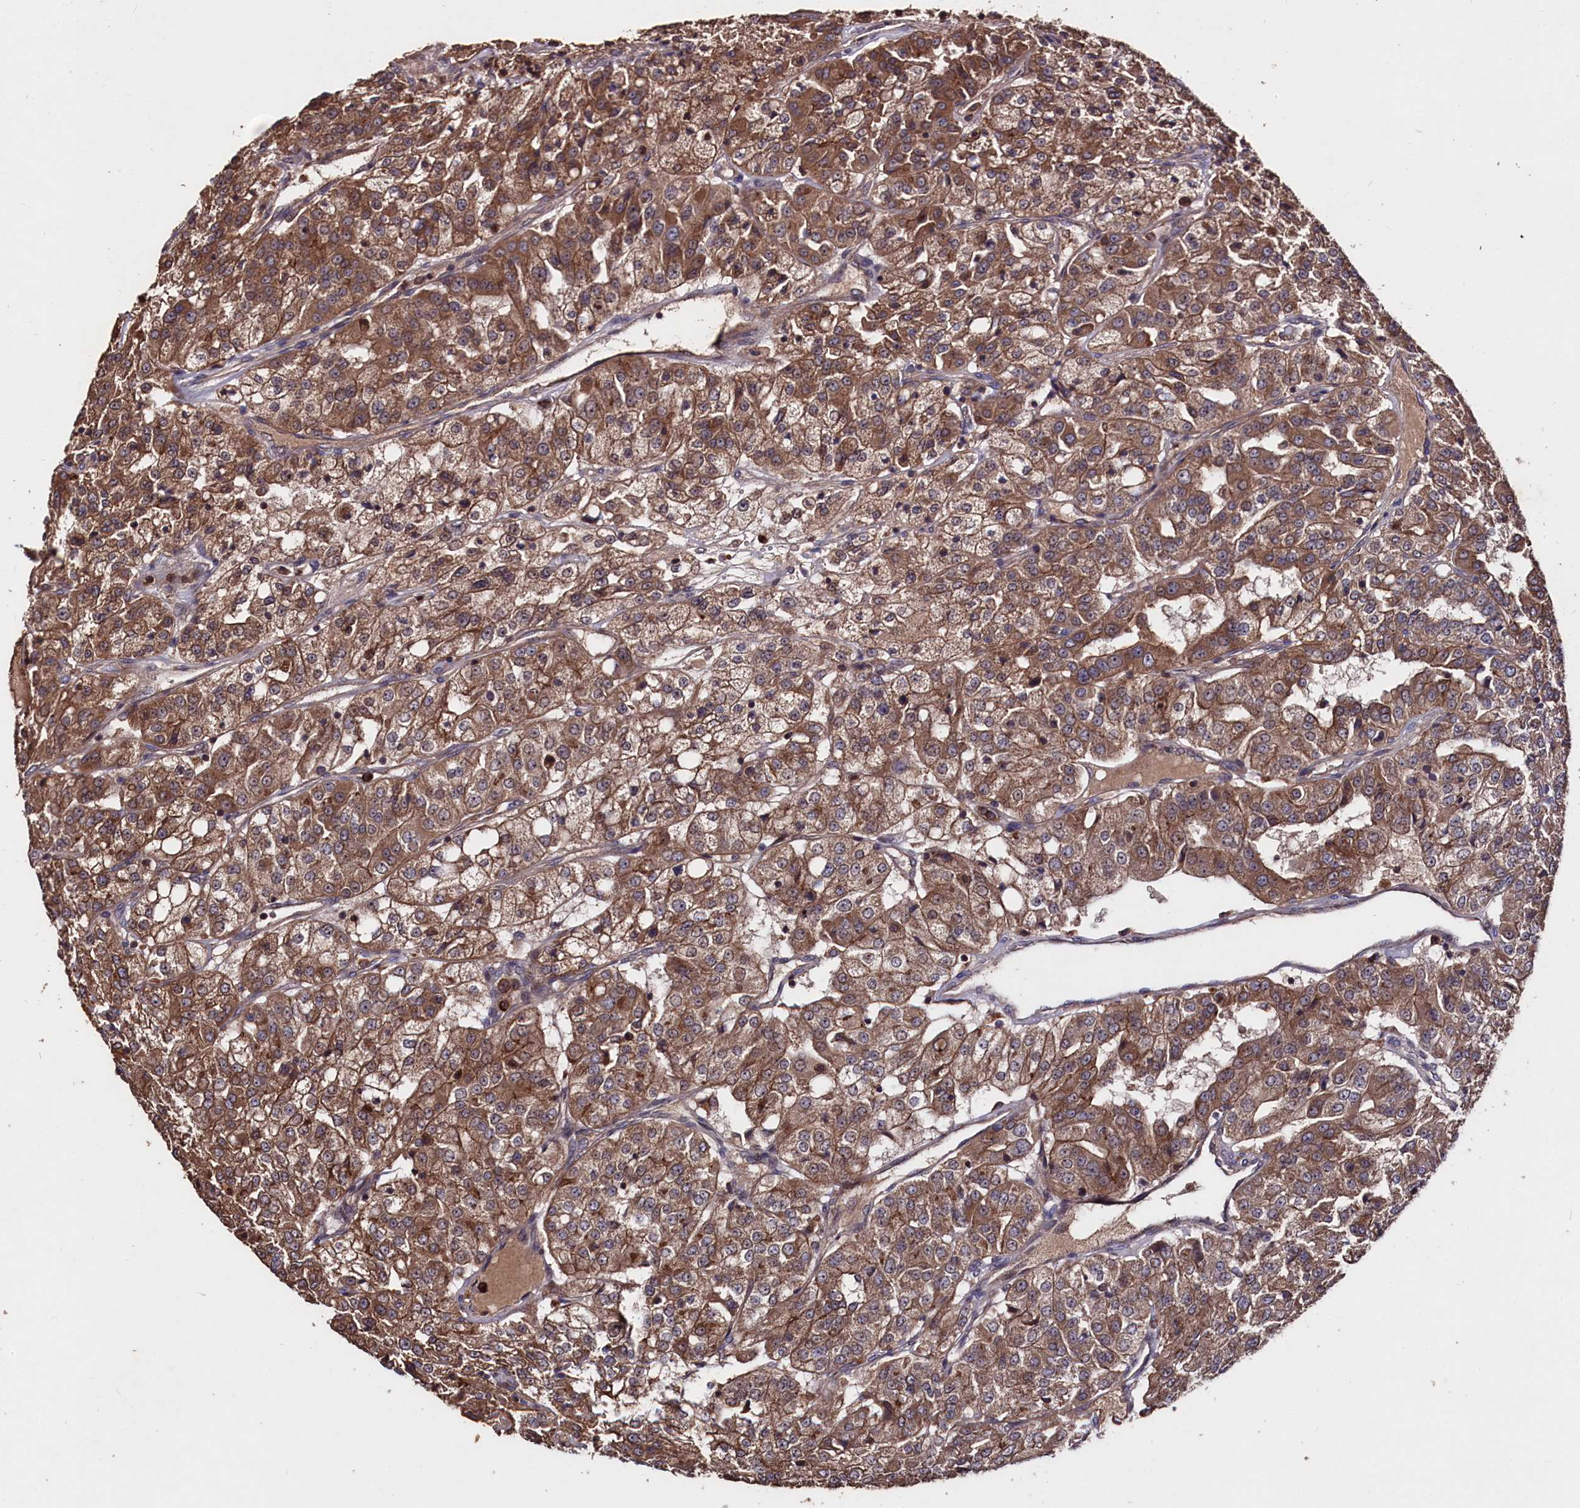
{"staining": {"intensity": "moderate", "quantity": ">75%", "location": "cytoplasmic/membranous"}, "tissue": "renal cancer", "cell_type": "Tumor cells", "image_type": "cancer", "snomed": [{"axis": "morphology", "description": "Adenocarcinoma, NOS"}, {"axis": "topography", "description": "Kidney"}], "caption": "Immunohistochemical staining of human renal adenocarcinoma exhibits moderate cytoplasmic/membranous protein positivity in approximately >75% of tumor cells.", "gene": "MYO1H", "patient": {"sex": "female", "age": 63}}